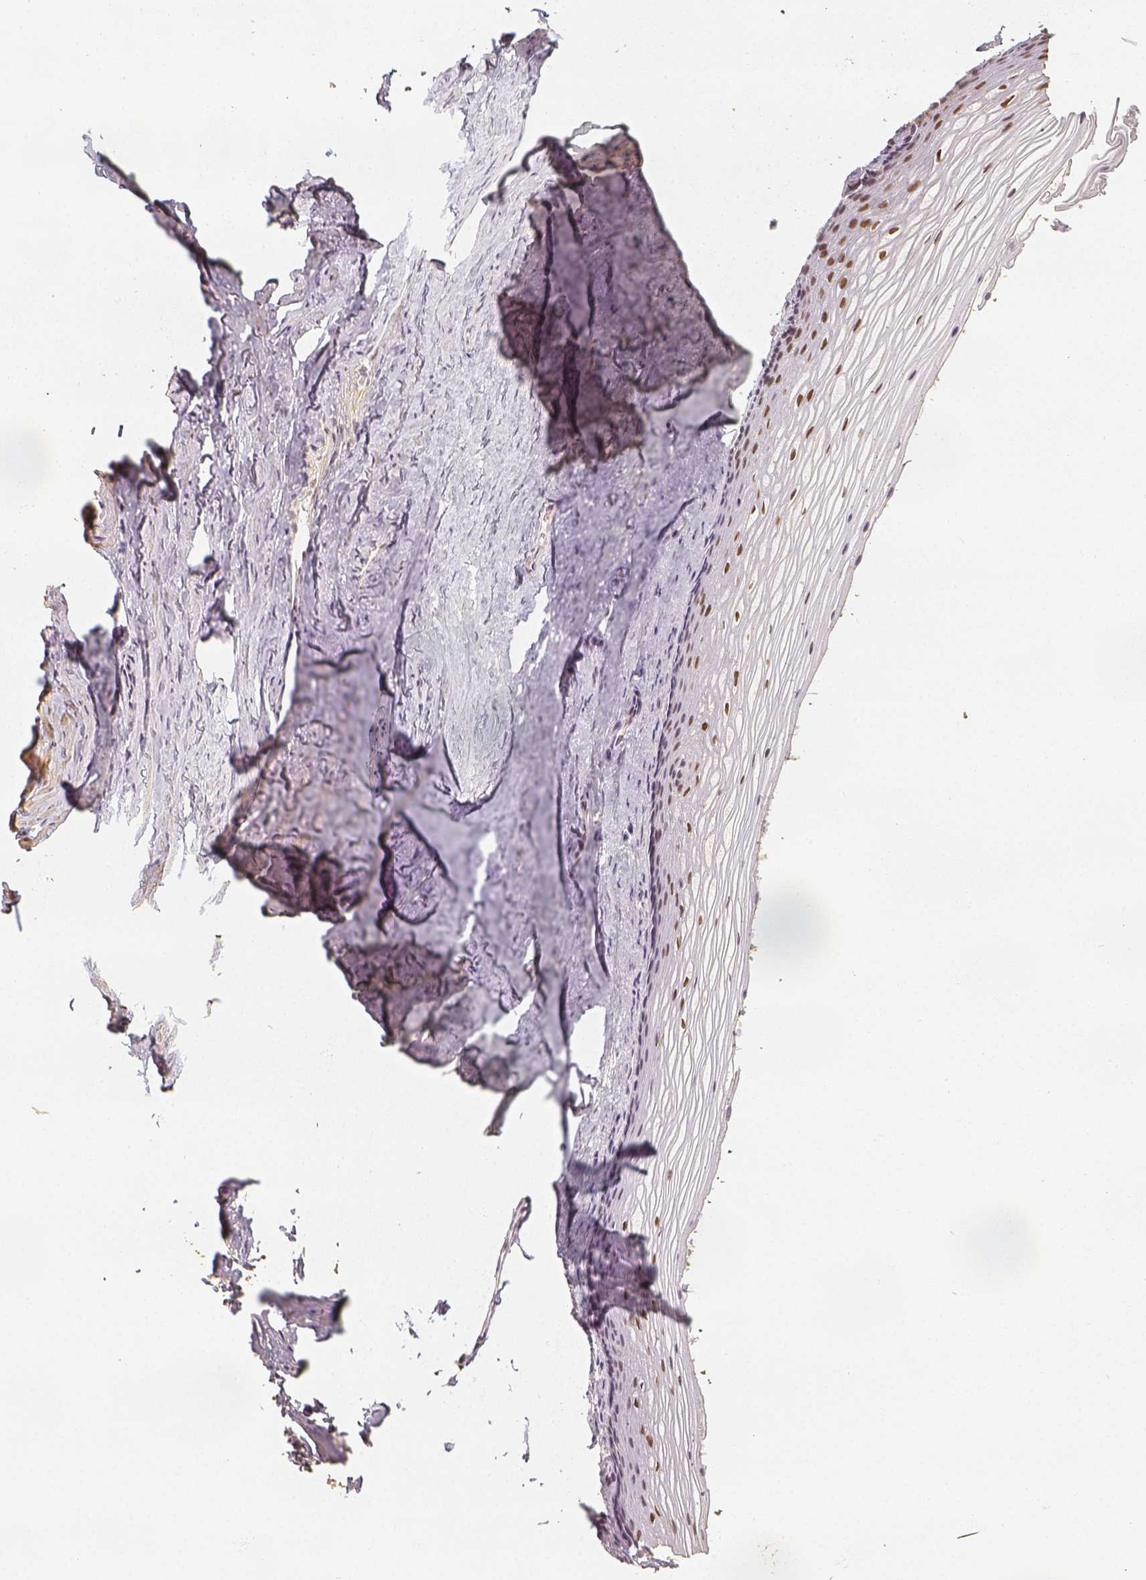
{"staining": {"intensity": "moderate", "quantity": ">75%", "location": "nuclear"}, "tissue": "vagina", "cell_type": "Squamous epithelial cells", "image_type": "normal", "snomed": [{"axis": "morphology", "description": "Normal tissue, NOS"}, {"axis": "topography", "description": "Vagina"}], "caption": "A brown stain shows moderate nuclear positivity of a protein in squamous epithelial cells of benign vagina.", "gene": "HDAC1", "patient": {"sex": "female", "age": 52}}